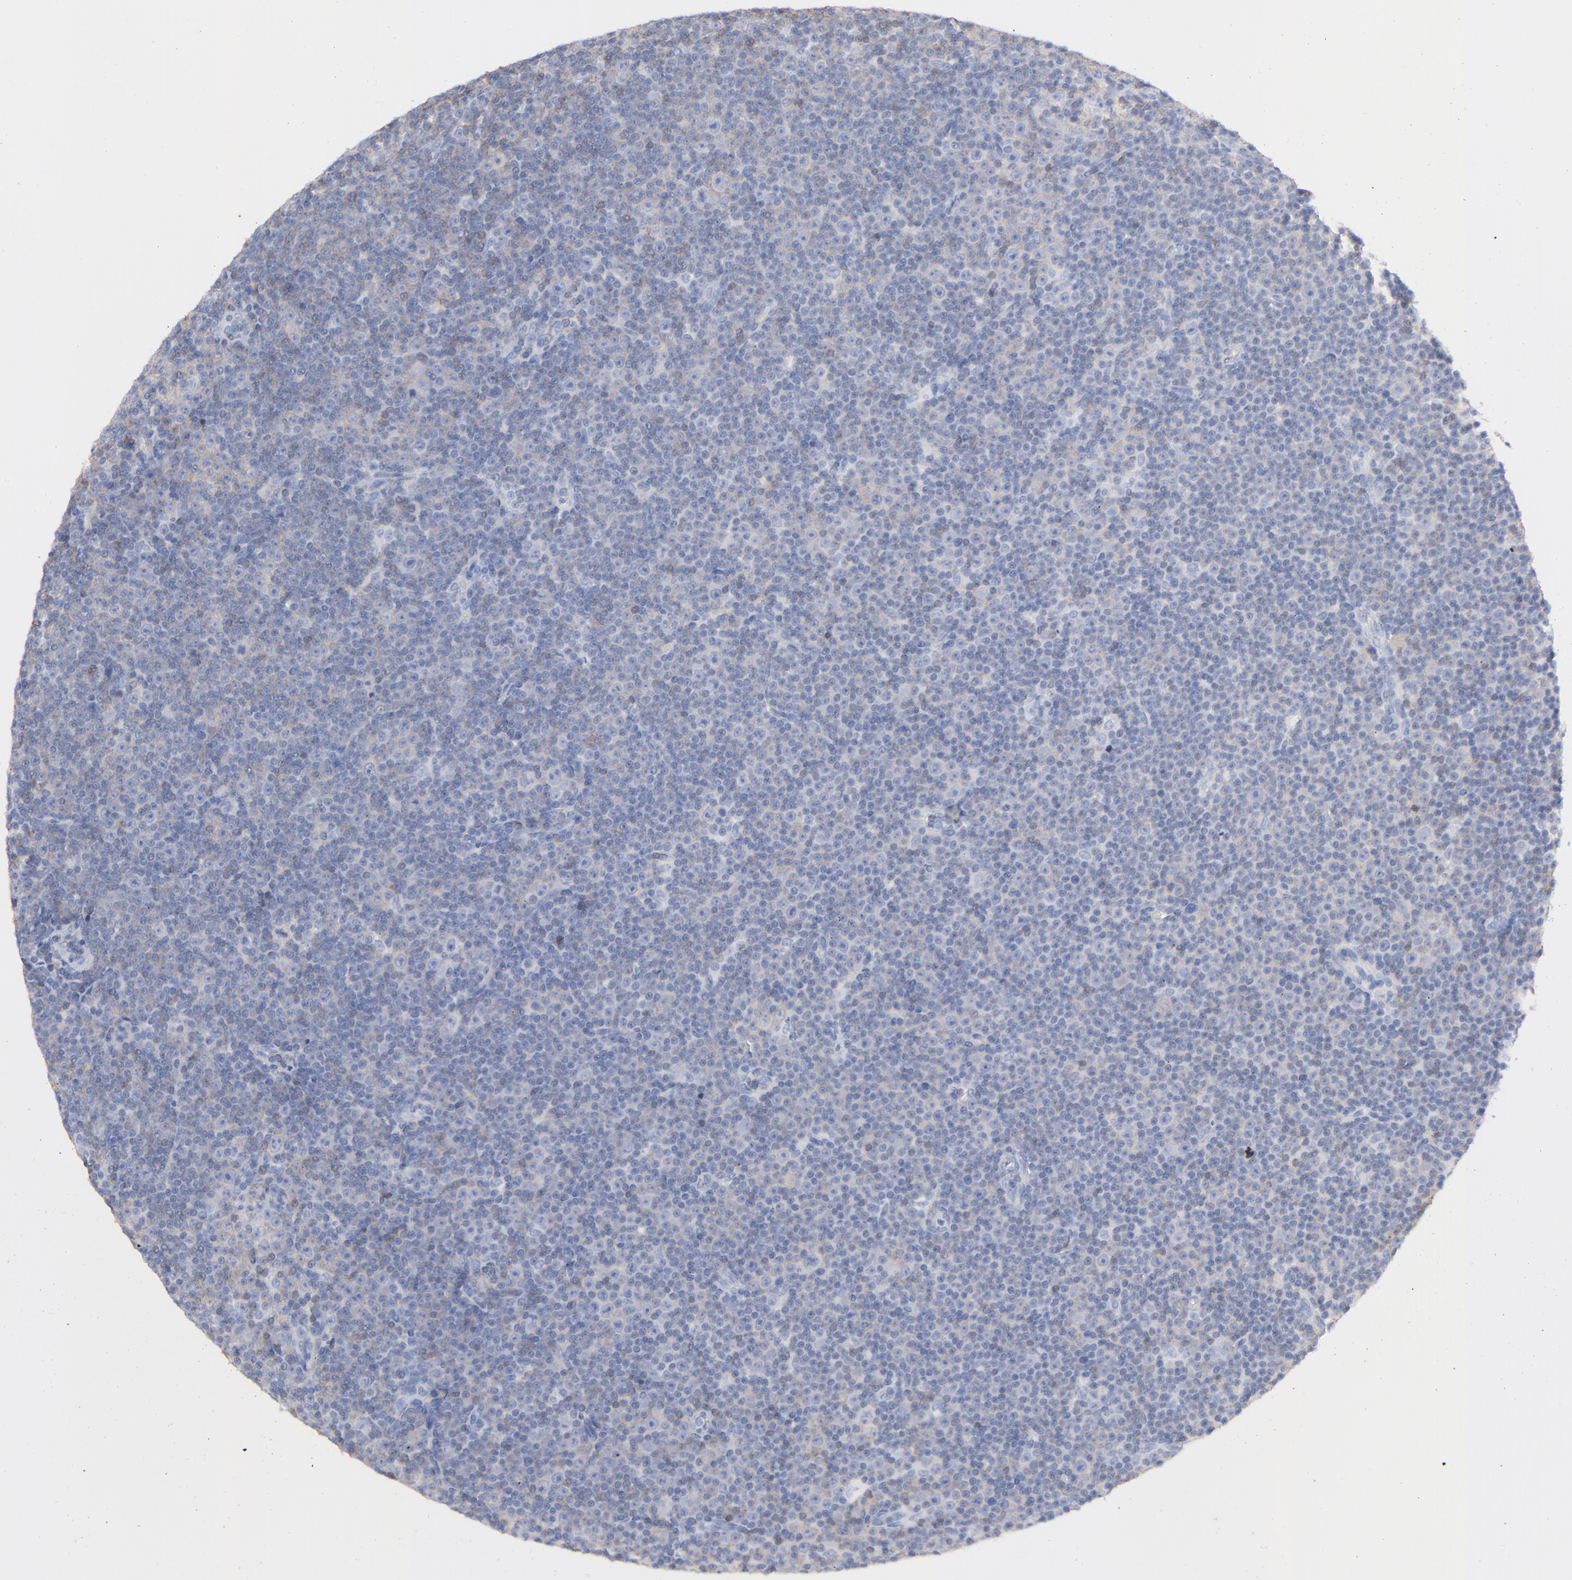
{"staining": {"intensity": "weak", "quantity": "<25%", "location": "cytoplasmic/membranous"}, "tissue": "lymphoma", "cell_type": "Tumor cells", "image_type": "cancer", "snomed": [{"axis": "morphology", "description": "Malignant lymphoma, non-Hodgkin's type, Low grade"}, {"axis": "topography", "description": "Lymph node"}], "caption": "Tumor cells are negative for protein expression in human lymphoma.", "gene": "LCK", "patient": {"sex": "female", "age": 67}}